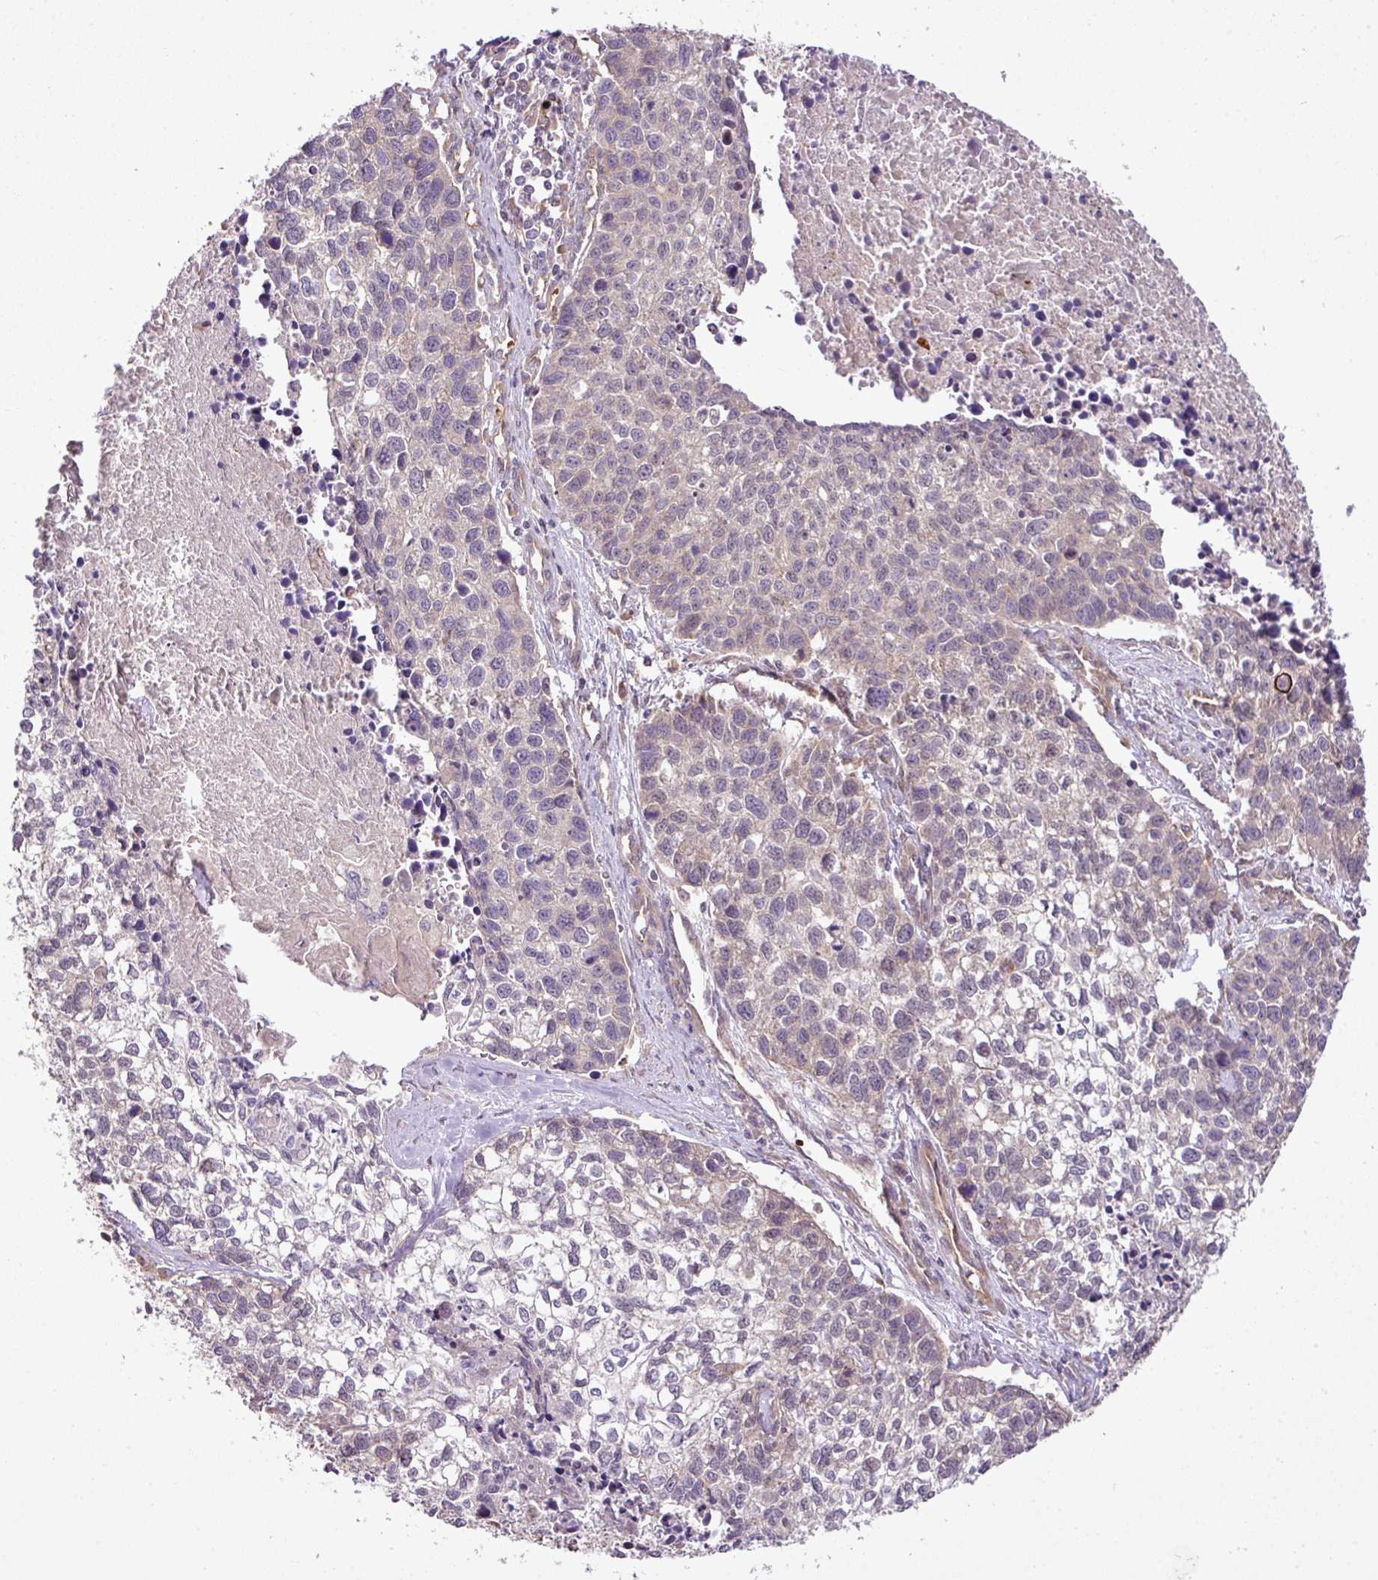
{"staining": {"intensity": "negative", "quantity": "none", "location": "none"}, "tissue": "lung cancer", "cell_type": "Tumor cells", "image_type": "cancer", "snomed": [{"axis": "morphology", "description": "Squamous cell carcinoma, NOS"}, {"axis": "topography", "description": "Lung"}], "caption": "Immunohistochemistry image of lung cancer (squamous cell carcinoma) stained for a protein (brown), which demonstrates no staining in tumor cells.", "gene": "COX18", "patient": {"sex": "male", "age": 74}}